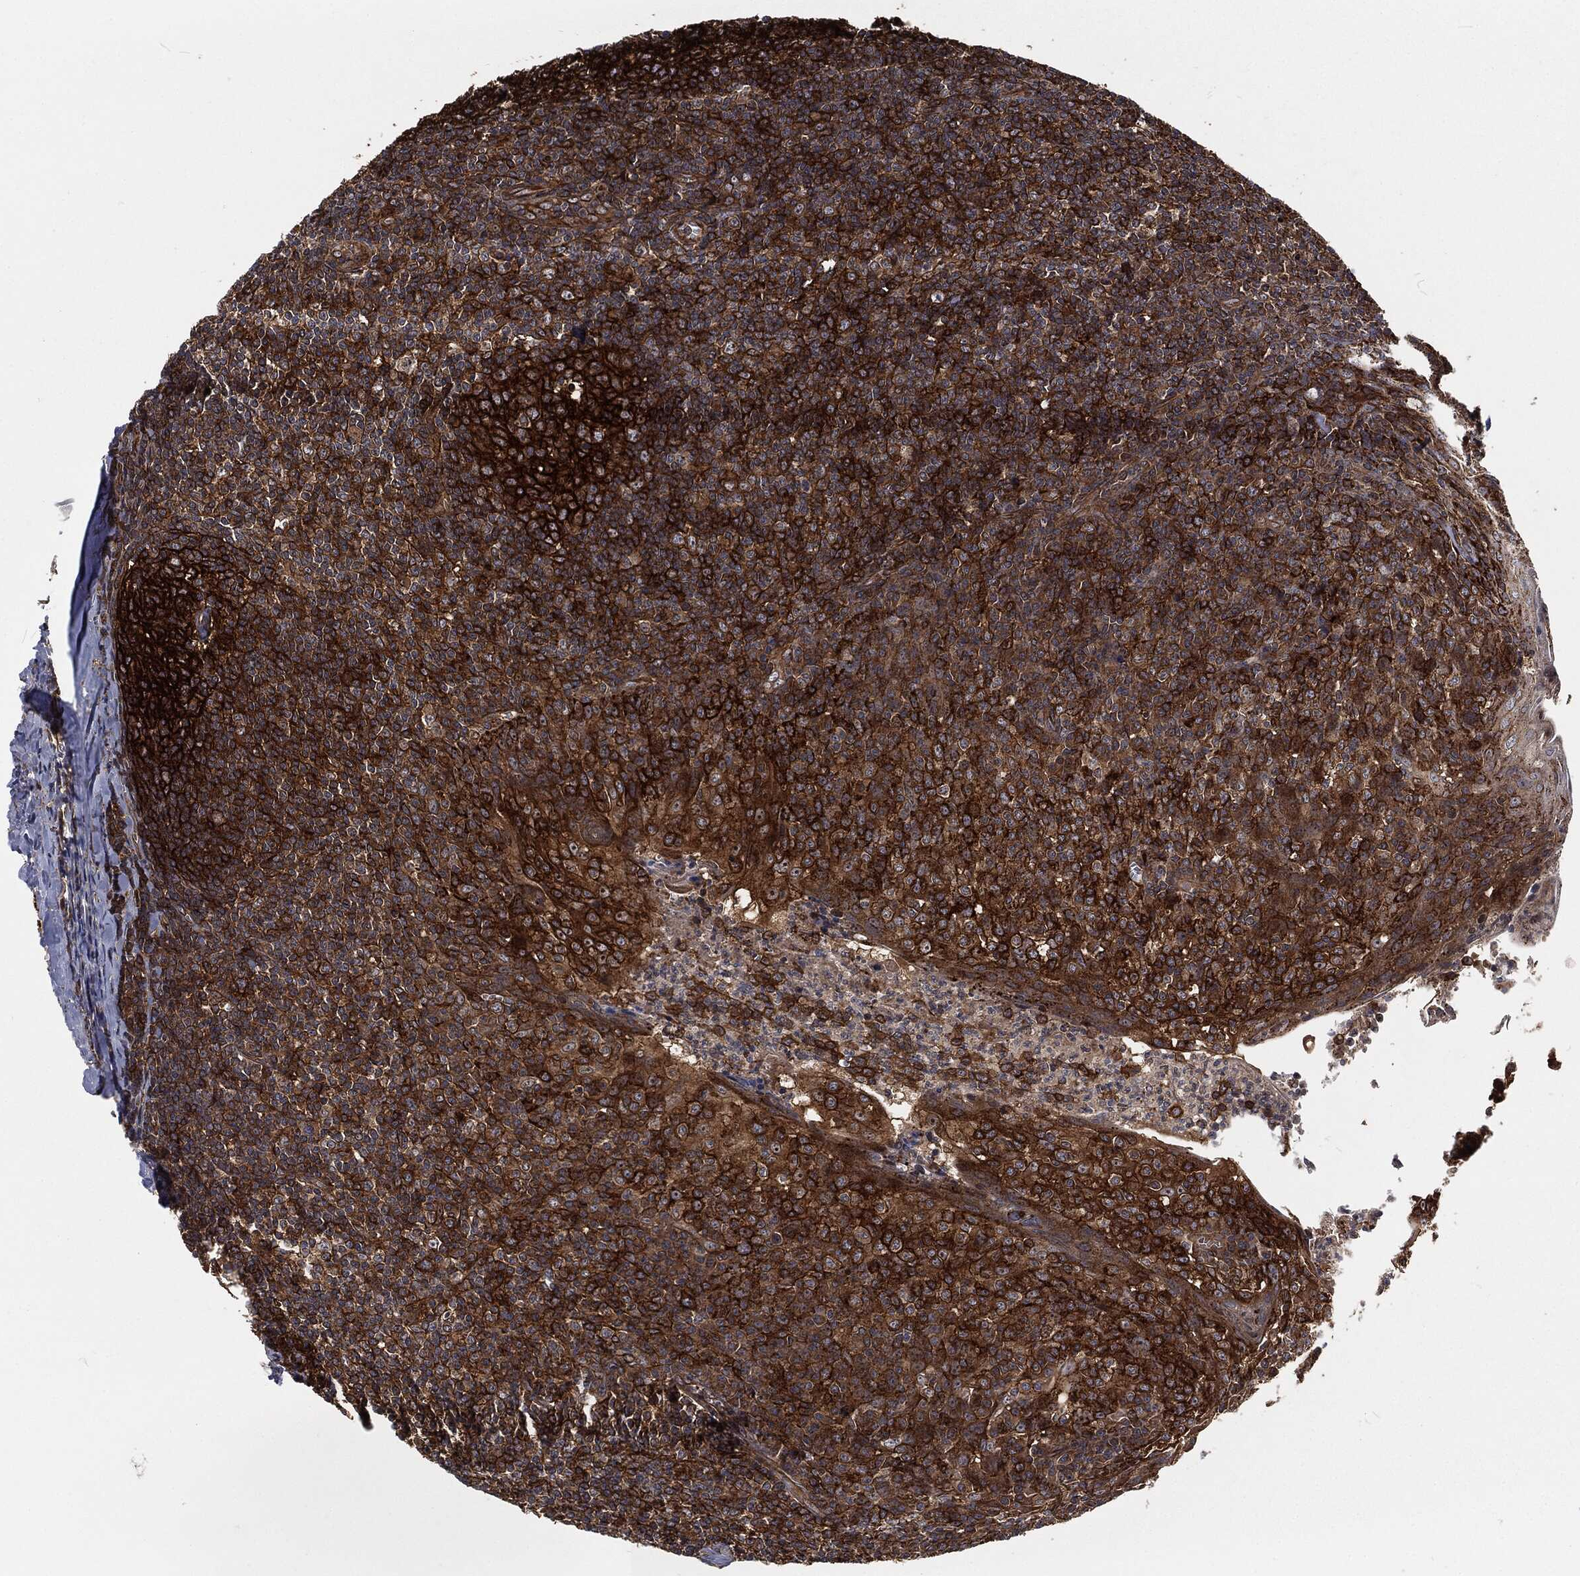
{"staining": {"intensity": "strong", "quantity": ">75%", "location": "cytoplasmic/membranous"}, "tissue": "tonsil", "cell_type": "Germinal center cells", "image_type": "normal", "snomed": [{"axis": "morphology", "description": "Normal tissue, NOS"}, {"axis": "topography", "description": "Tonsil"}], "caption": "A photomicrograph of tonsil stained for a protein demonstrates strong cytoplasmic/membranous brown staining in germinal center cells. (DAB = brown stain, brightfield microscopy at high magnification).", "gene": "RFTN1", "patient": {"sex": "male", "age": 20}}